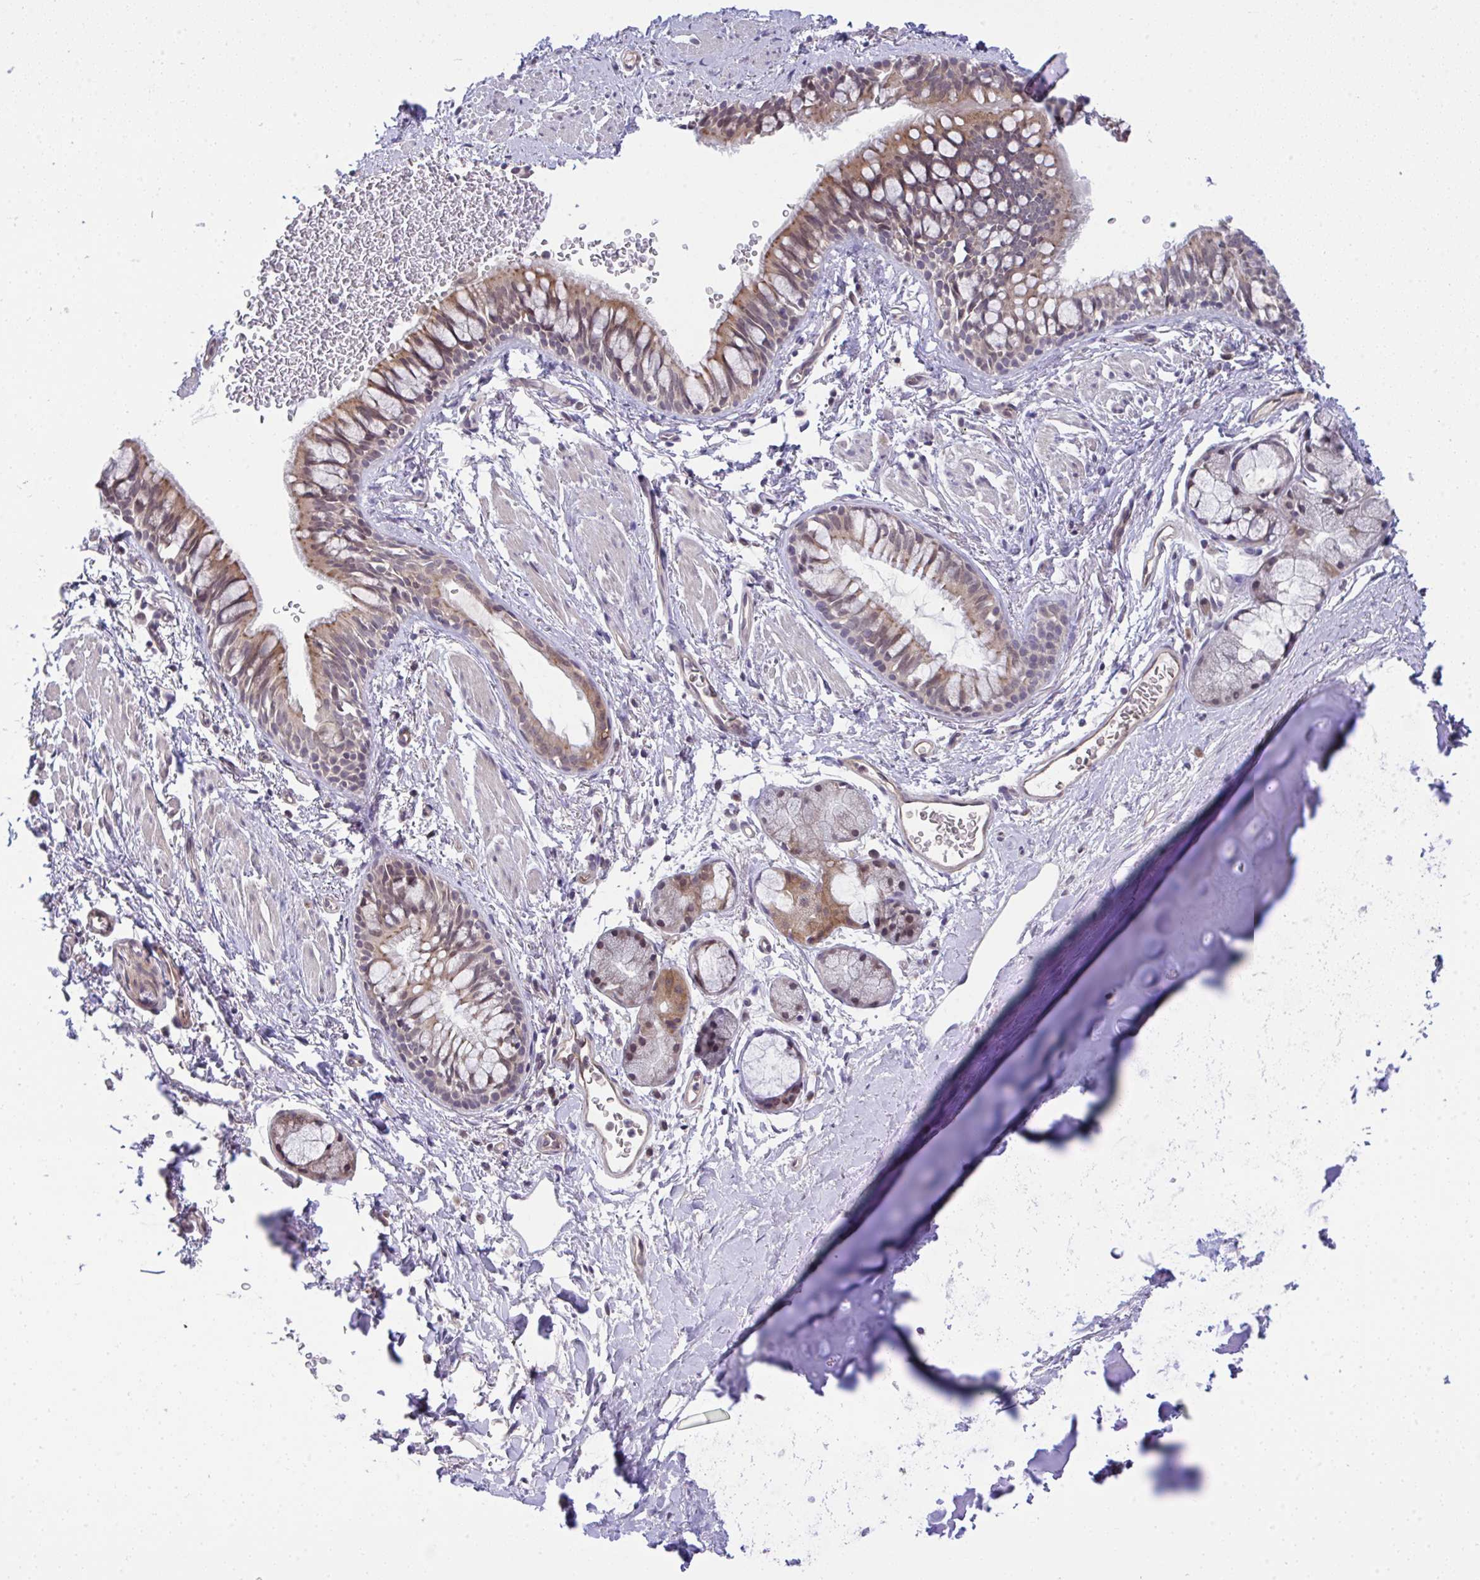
{"staining": {"intensity": "moderate", "quantity": ">75%", "location": "cytoplasmic/membranous"}, "tissue": "bronchus", "cell_type": "Respiratory epithelial cells", "image_type": "normal", "snomed": [{"axis": "morphology", "description": "Normal tissue, NOS"}, {"axis": "topography", "description": "Lymph node"}, {"axis": "topography", "description": "Cartilage tissue"}, {"axis": "topography", "description": "Bronchus"}], "caption": "IHC (DAB) staining of unremarkable bronchus reveals moderate cytoplasmic/membranous protein expression in about >75% of respiratory epithelial cells.", "gene": "C9orf64", "patient": {"sex": "female", "age": 70}}